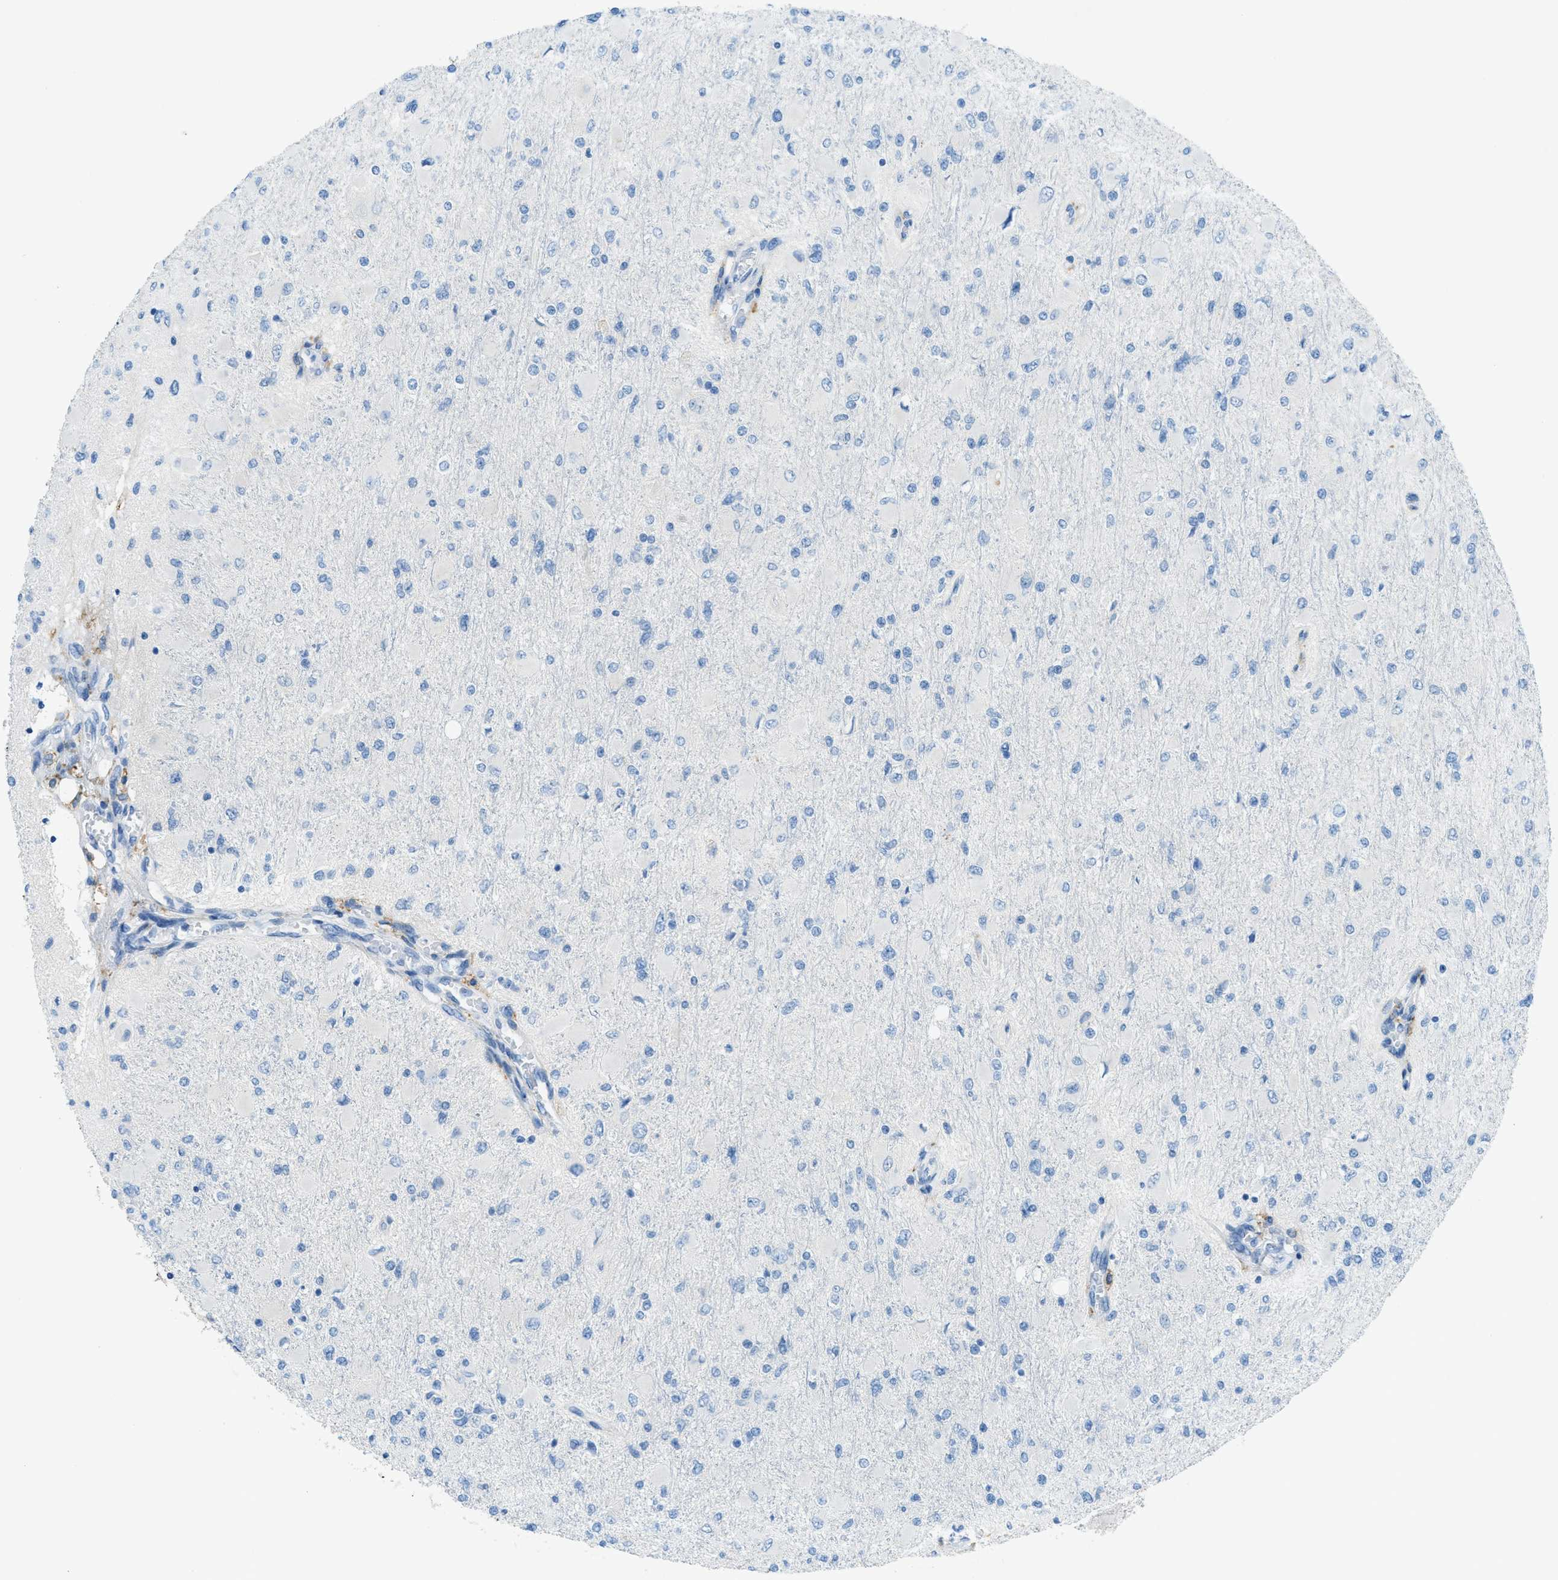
{"staining": {"intensity": "negative", "quantity": "none", "location": "none"}, "tissue": "glioma", "cell_type": "Tumor cells", "image_type": "cancer", "snomed": [{"axis": "morphology", "description": "Glioma, malignant, High grade"}, {"axis": "topography", "description": "Cerebral cortex"}], "caption": "High magnification brightfield microscopy of glioma stained with DAB (brown) and counterstained with hematoxylin (blue): tumor cells show no significant staining.", "gene": "KLHL8", "patient": {"sex": "female", "age": 36}}